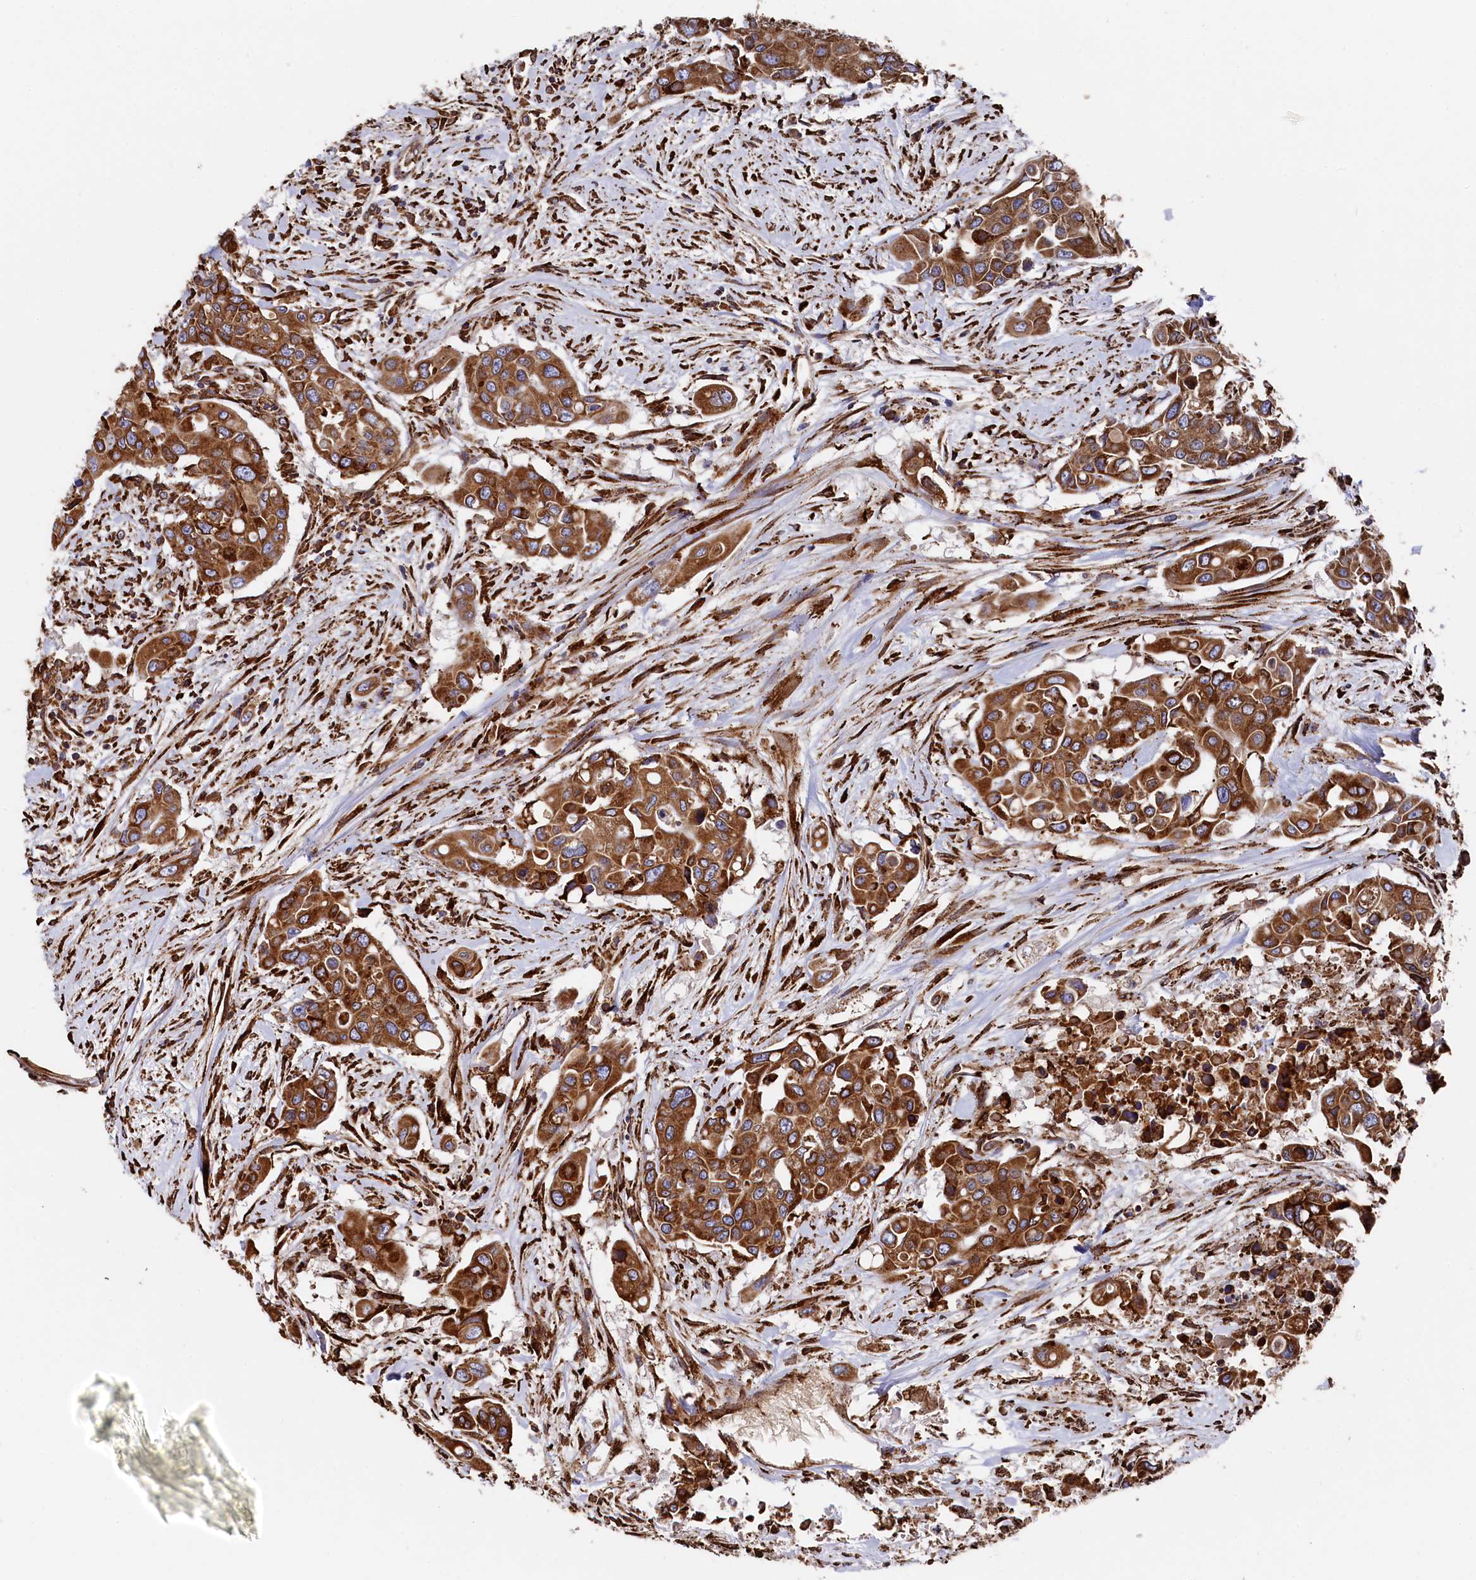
{"staining": {"intensity": "strong", "quantity": ">75%", "location": "cytoplasmic/membranous"}, "tissue": "colorectal cancer", "cell_type": "Tumor cells", "image_type": "cancer", "snomed": [{"axis": "morphology", "description": "Adenocarcinoma, NOS"}, {"axis": "topography", "description": "Colon"}], "caption": "Immunohistochemistry (DAB) staining of human colorectal adenocarcinoma exhibits strong cytoplasmic/membranous protein staining in about >75% of tumor cells.", "gene": "NEURL1B", "patient": {"sex": "male", "age": 77}}